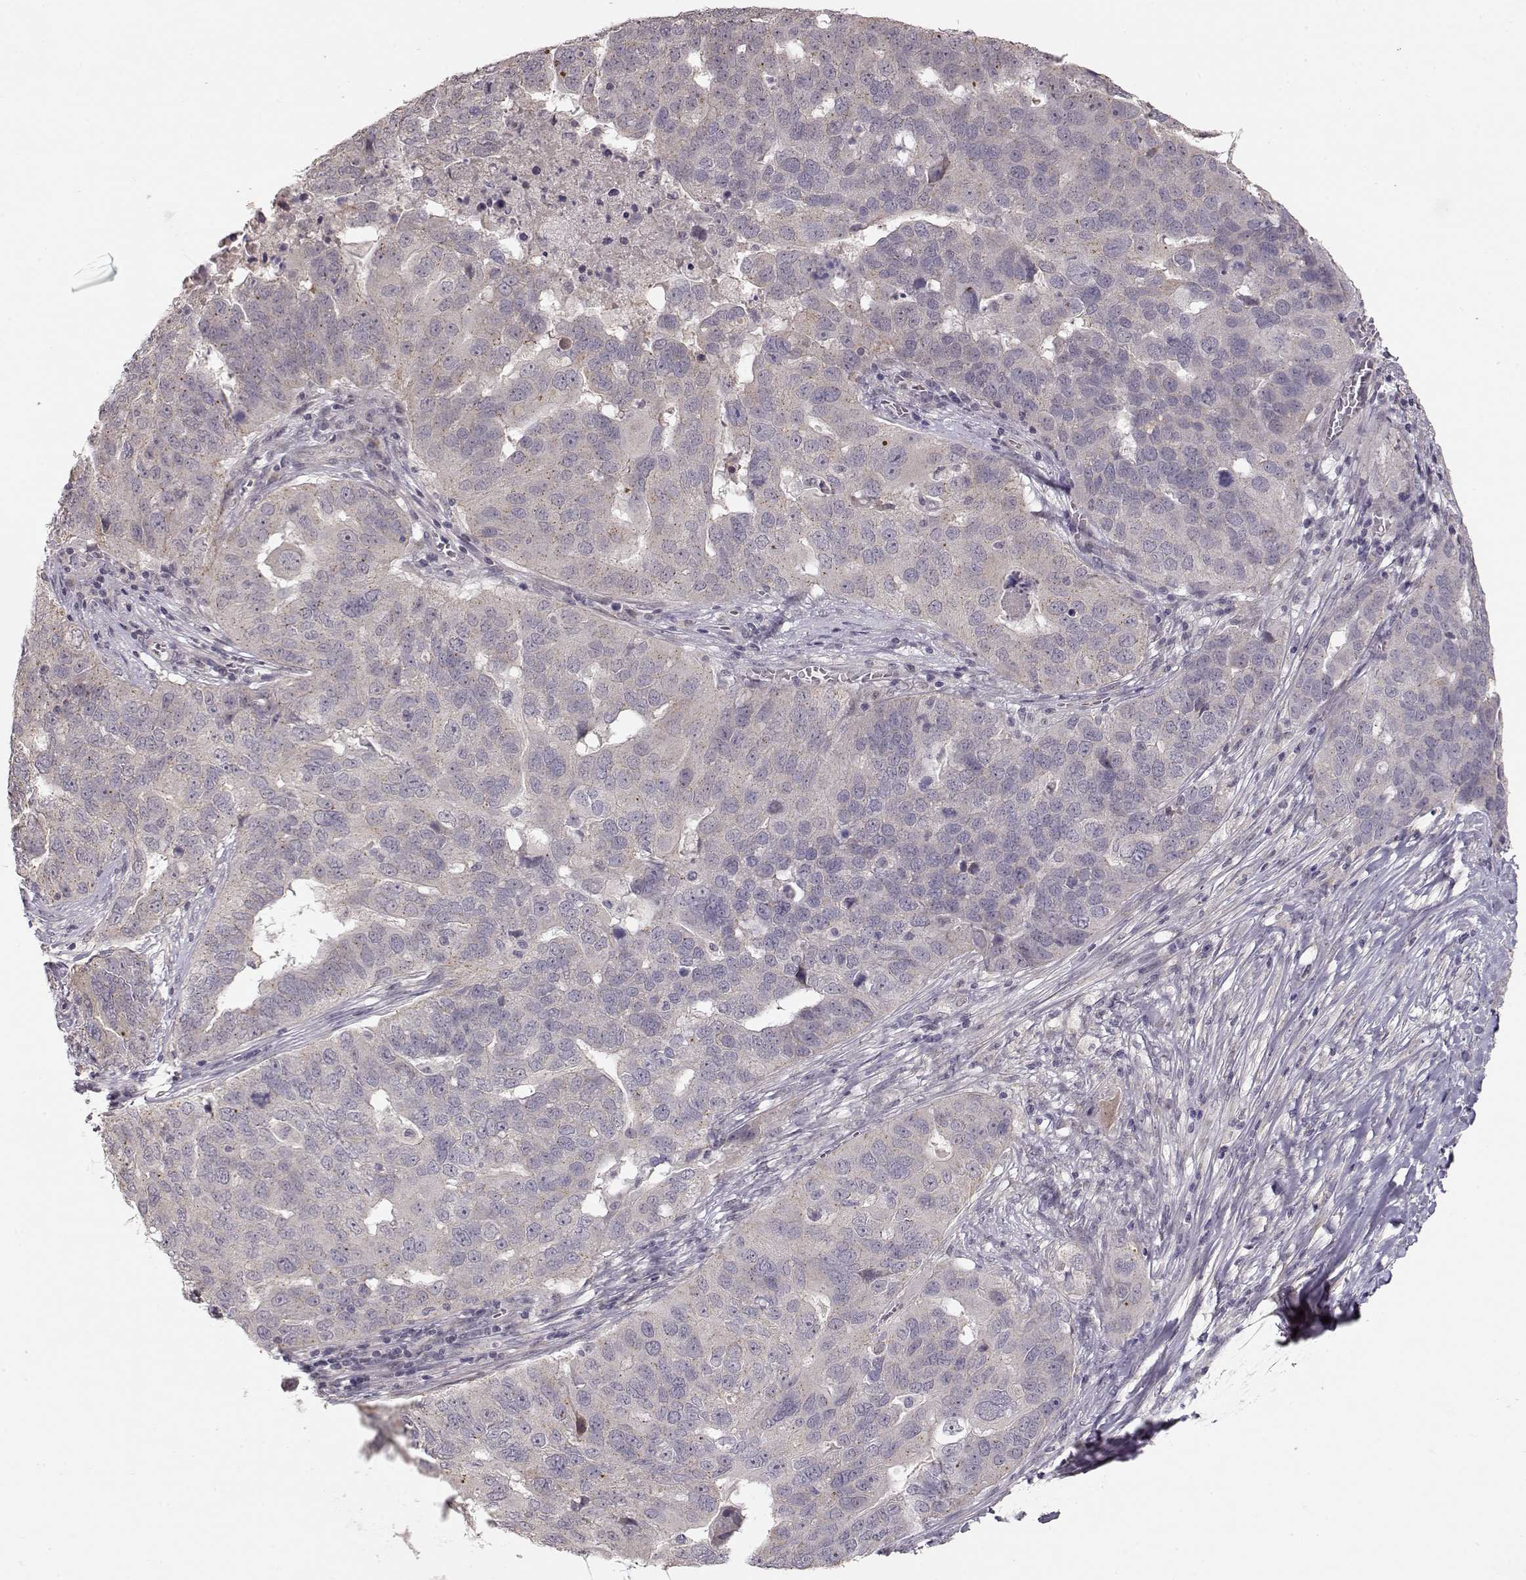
{"staining": {"intensity": "negative", "quantity": "none", "location": "none"}, "tissue": "ovarian cancer", "cell_type": "Tumor cells", "image_type": "cancer", "snomed": [{"axis": "morphology", "description": "Carcinoma, endometroid"}, {"axis": "topography", "description": "Soft tissue"}, {"axis": "topography", "description": "Ovary"}], "caption": "Ovarian cancer (endometroid carcinoma) was stained to show a protein in brown. There is no significant positivity in tumor cells.", "gene": "PNMT", "patient": {"sex": "female", "age": 52}}